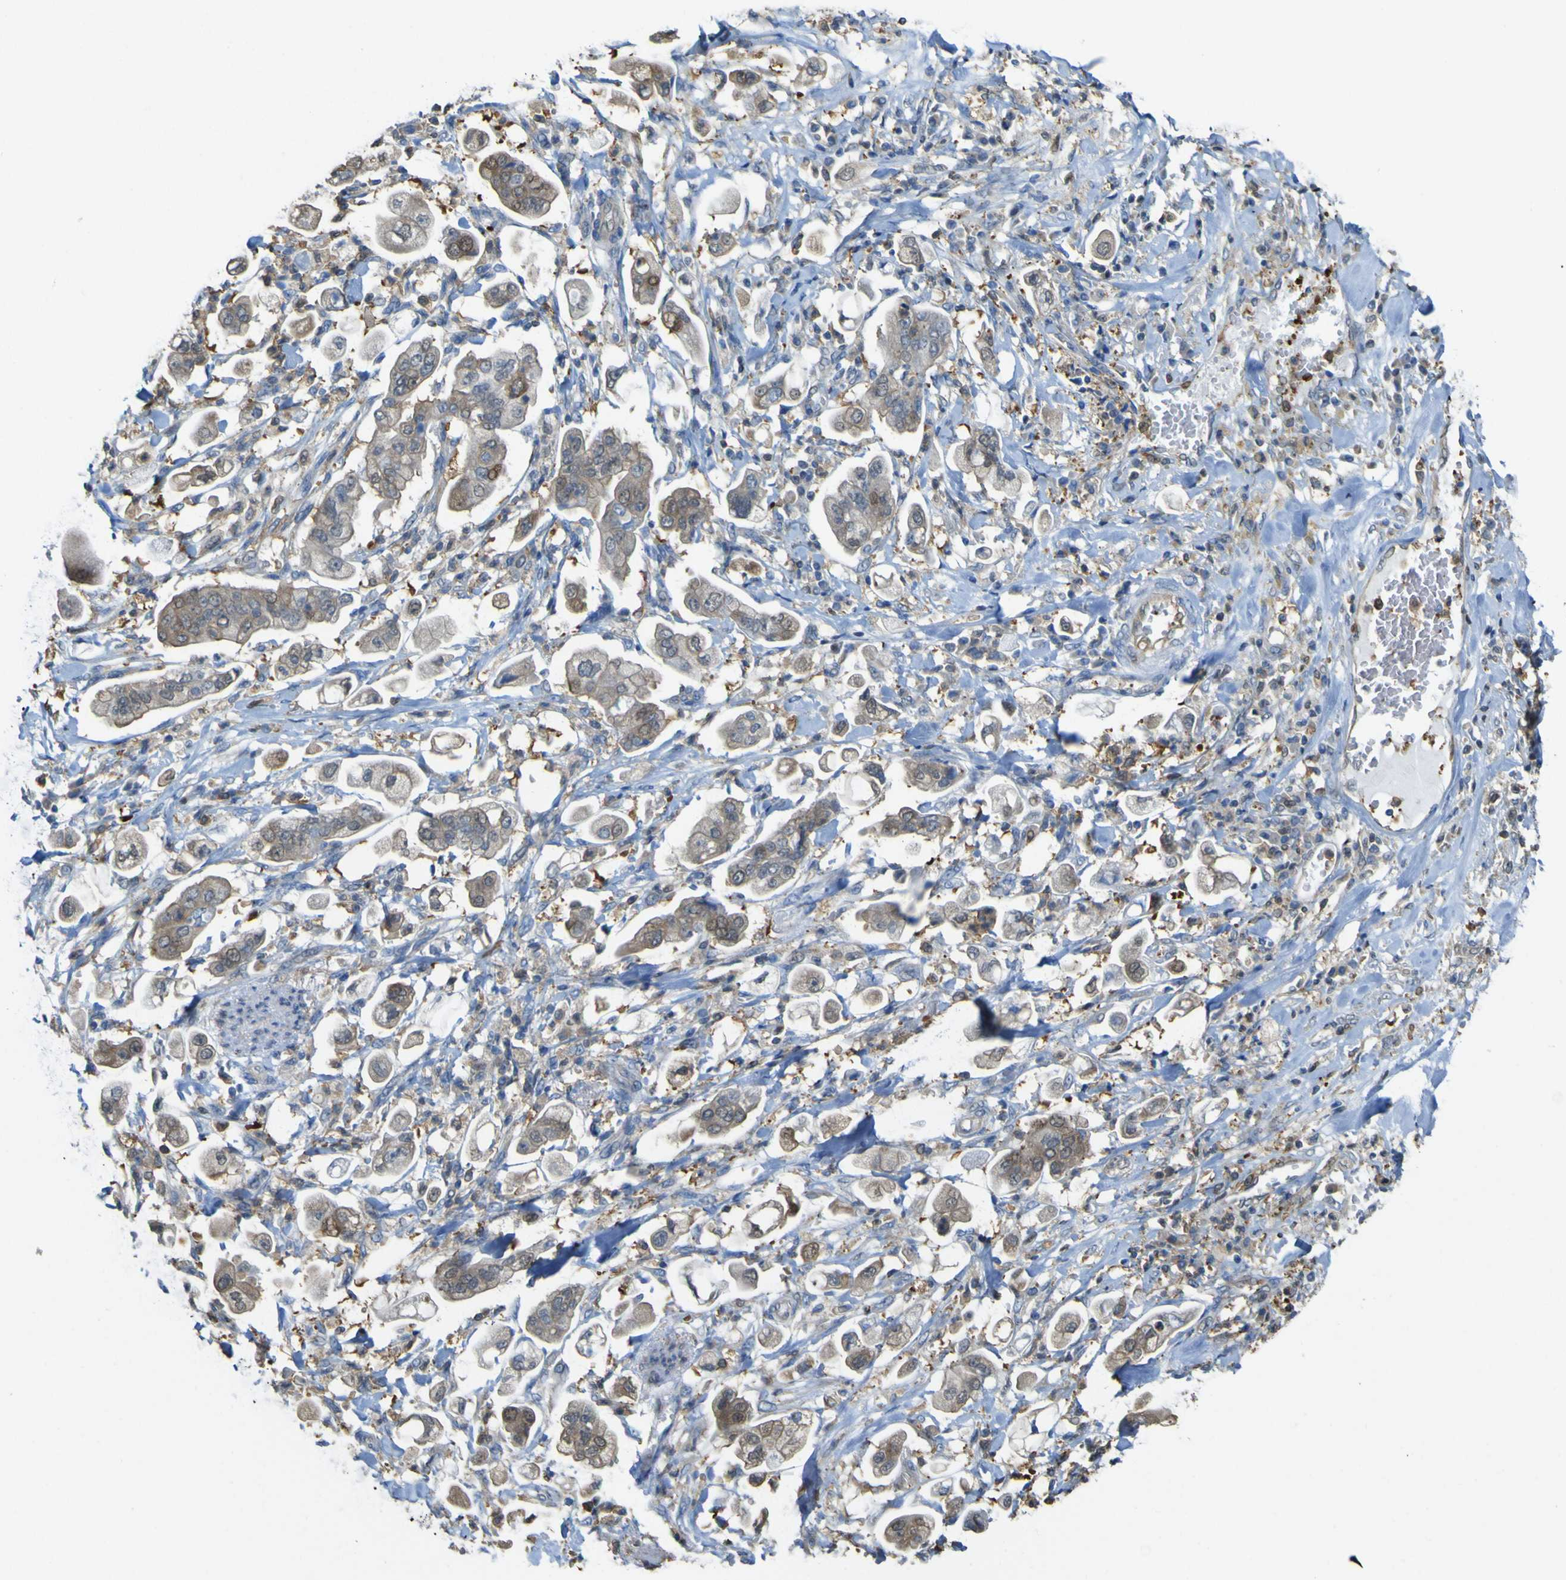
{"staining": {"intensity": "weak", "quantity": "25%-75%", "location": "cytoplasmic/membranous"}, "tissue": "stomach cancer", "cell_type": "Tumor cells", "image_type": "cancer", "snomed": [{"axis": "morphology", "description": "Adenocarcinoma, NOS"}, {"axis": "topography", "description": "Stomach"}], "caption": "High-magnification brightfield microscopy of stomach adenocarcinoma stained with DAB (brown) and counterstained with hematoxylin (blue). tumor cells exhibit weak cytoplasmic/membranous positivity is identified in about25%-75% of cells.", "gene": "ABHD3", "patient": {"sex": "male", "age": 62}}